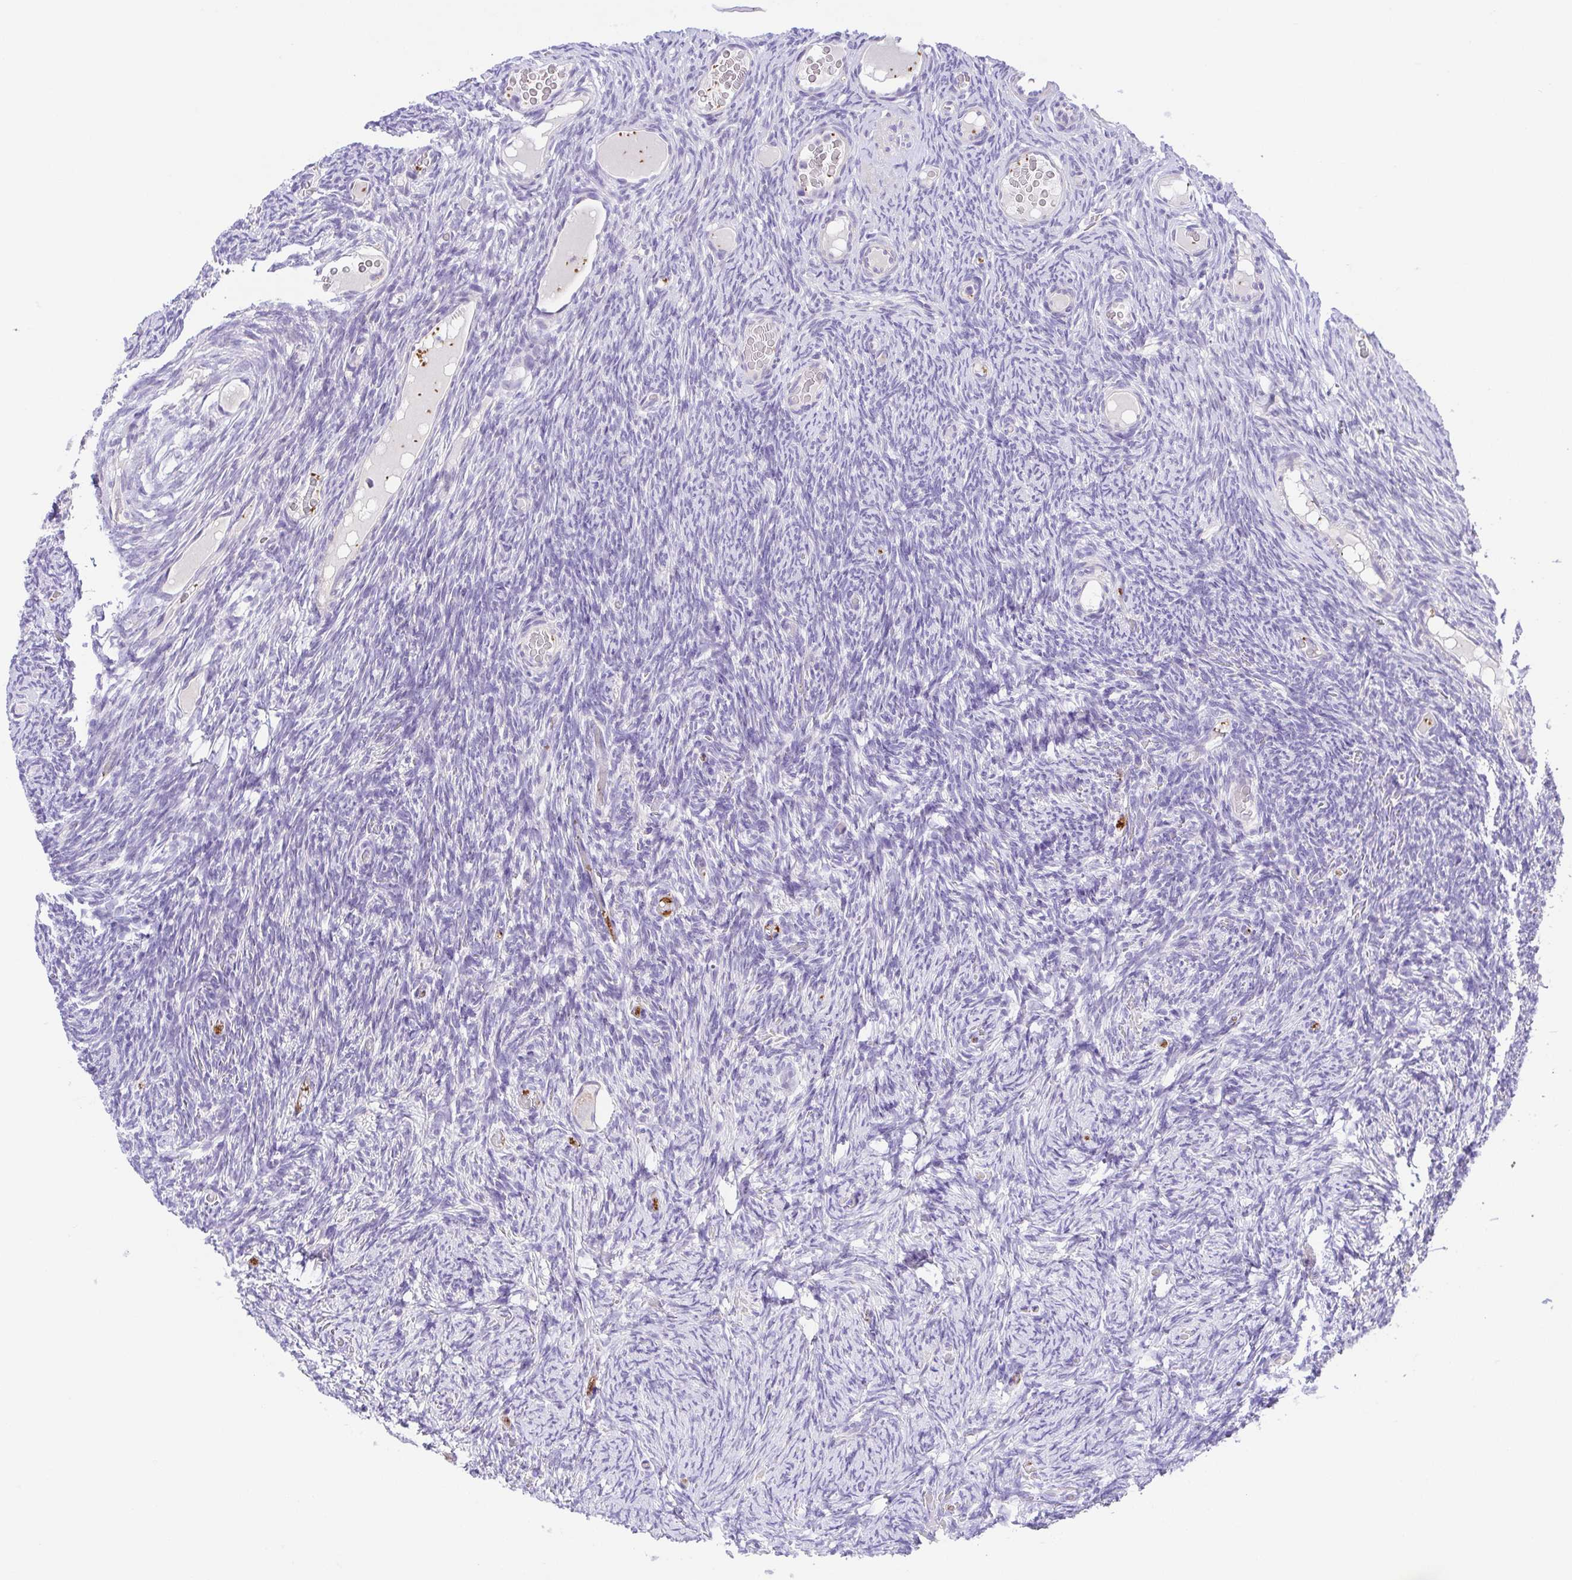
{"staining": {"intensity": "negative", "quantity": "none", "location": "none"}, "tissue": "ovary", "cell_type": "Follicle cells", "image_type": "normal", "snomed": [{"axis": "morphology", "description": "Normal tissue, NOS"}, {"axis": "topography", "description": "Ovary"}], "caption": "DAB (3,3'-diaminobenzidine) immunohistochemical staining of normal human ovary displays no significant expression in follicle cells.", "gene": "PRR14L", "patient": {"sex": "female", "age": 34}}